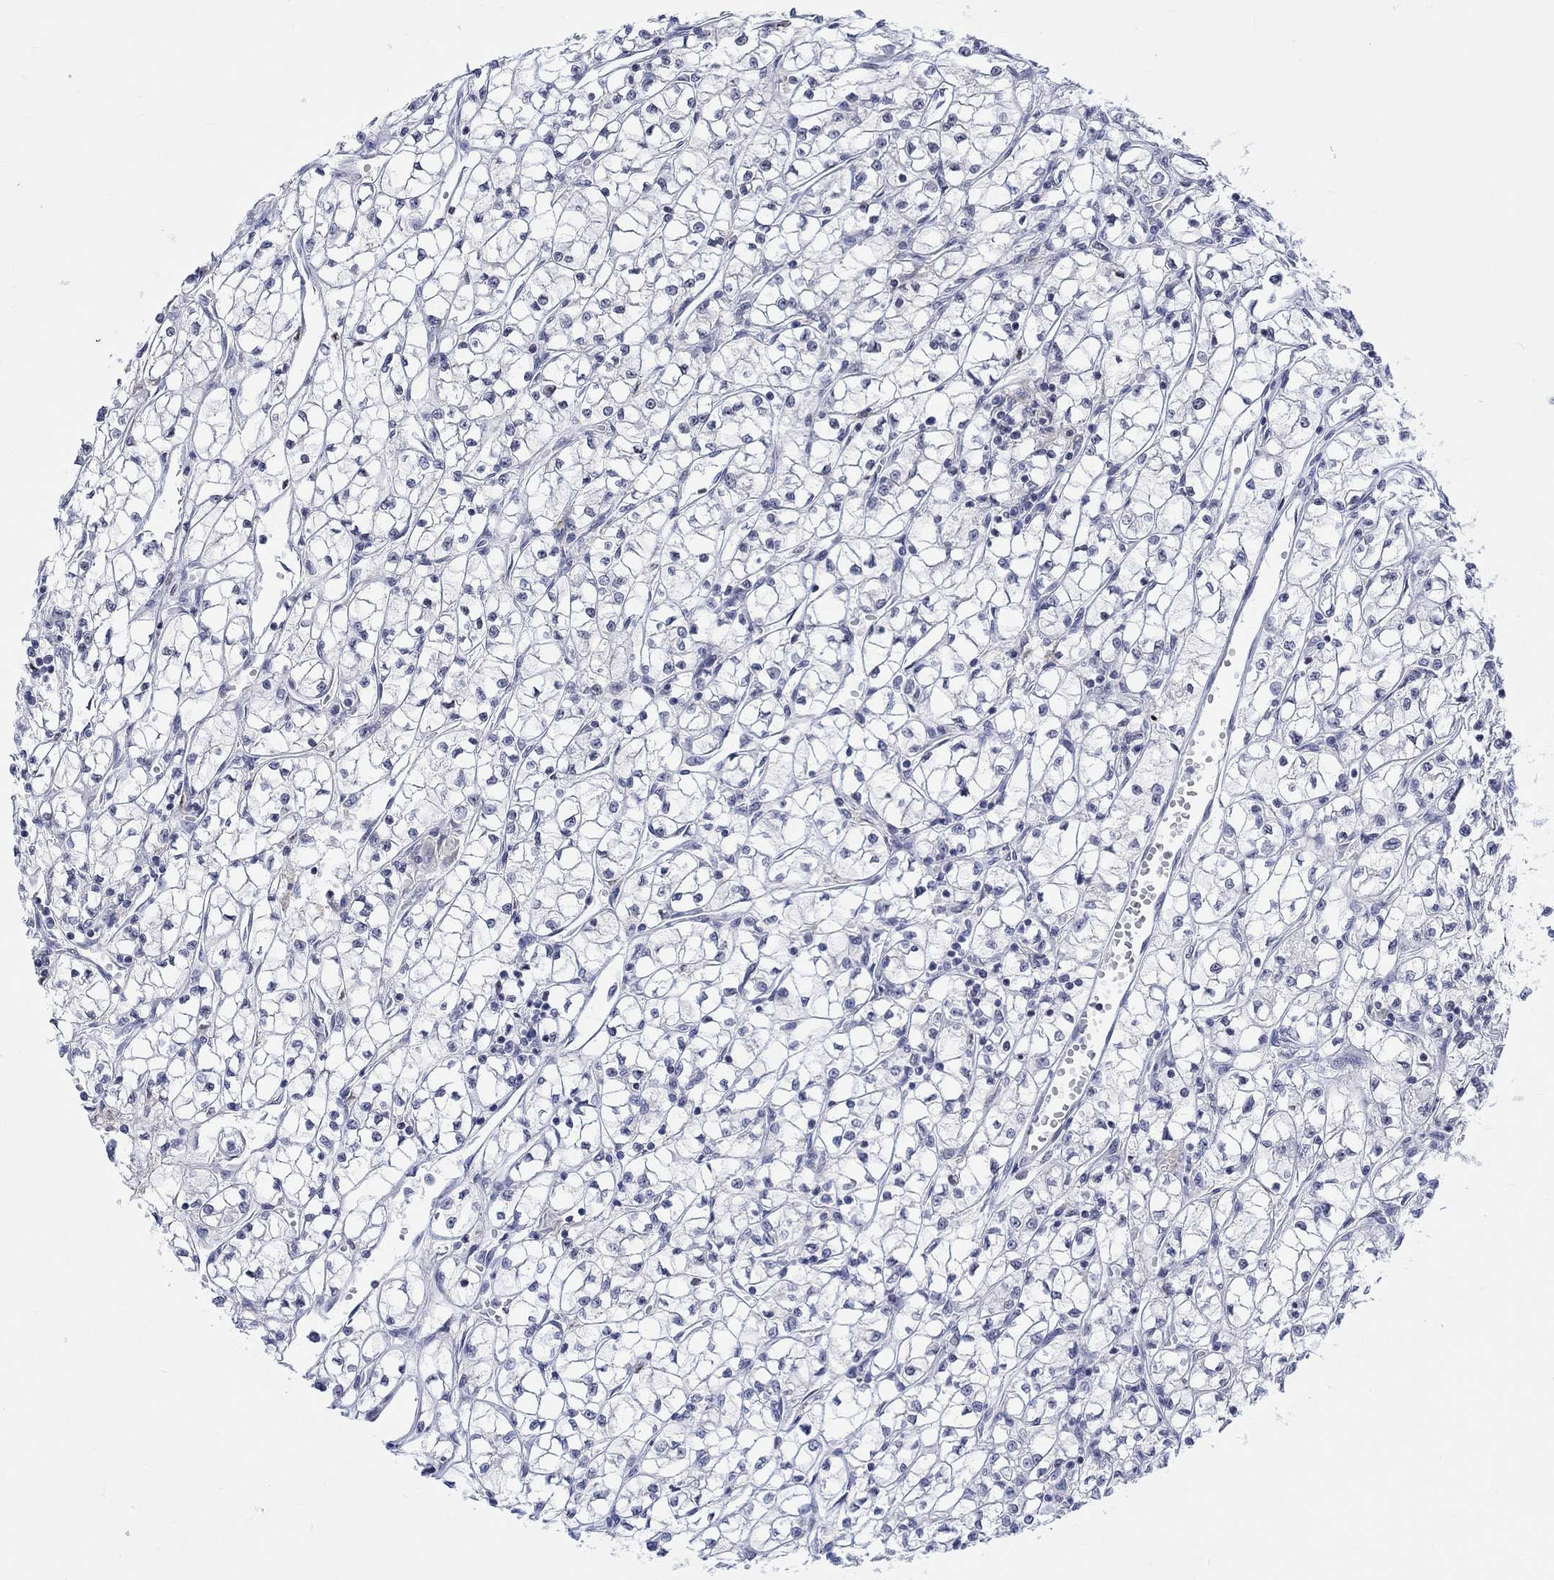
{"staining": {"intensity": "negative", "quantity": "none", "location": "none"}, "tissue": "renal cancer", "cell_type": "Tumor cells", "image_type": "cancer", "snomed": [{"axis": "morphology", "description": "Adenocarcinoma, NOS"}, {"axis": "topography", "description": "Kidney"}], "caption": "Micrograph shows no protein positivity in tumor cells of renal cancer (adenocarcinoma) tissue.", "gene": "DCX", "patient": {"sex": "female", "age": 64}}